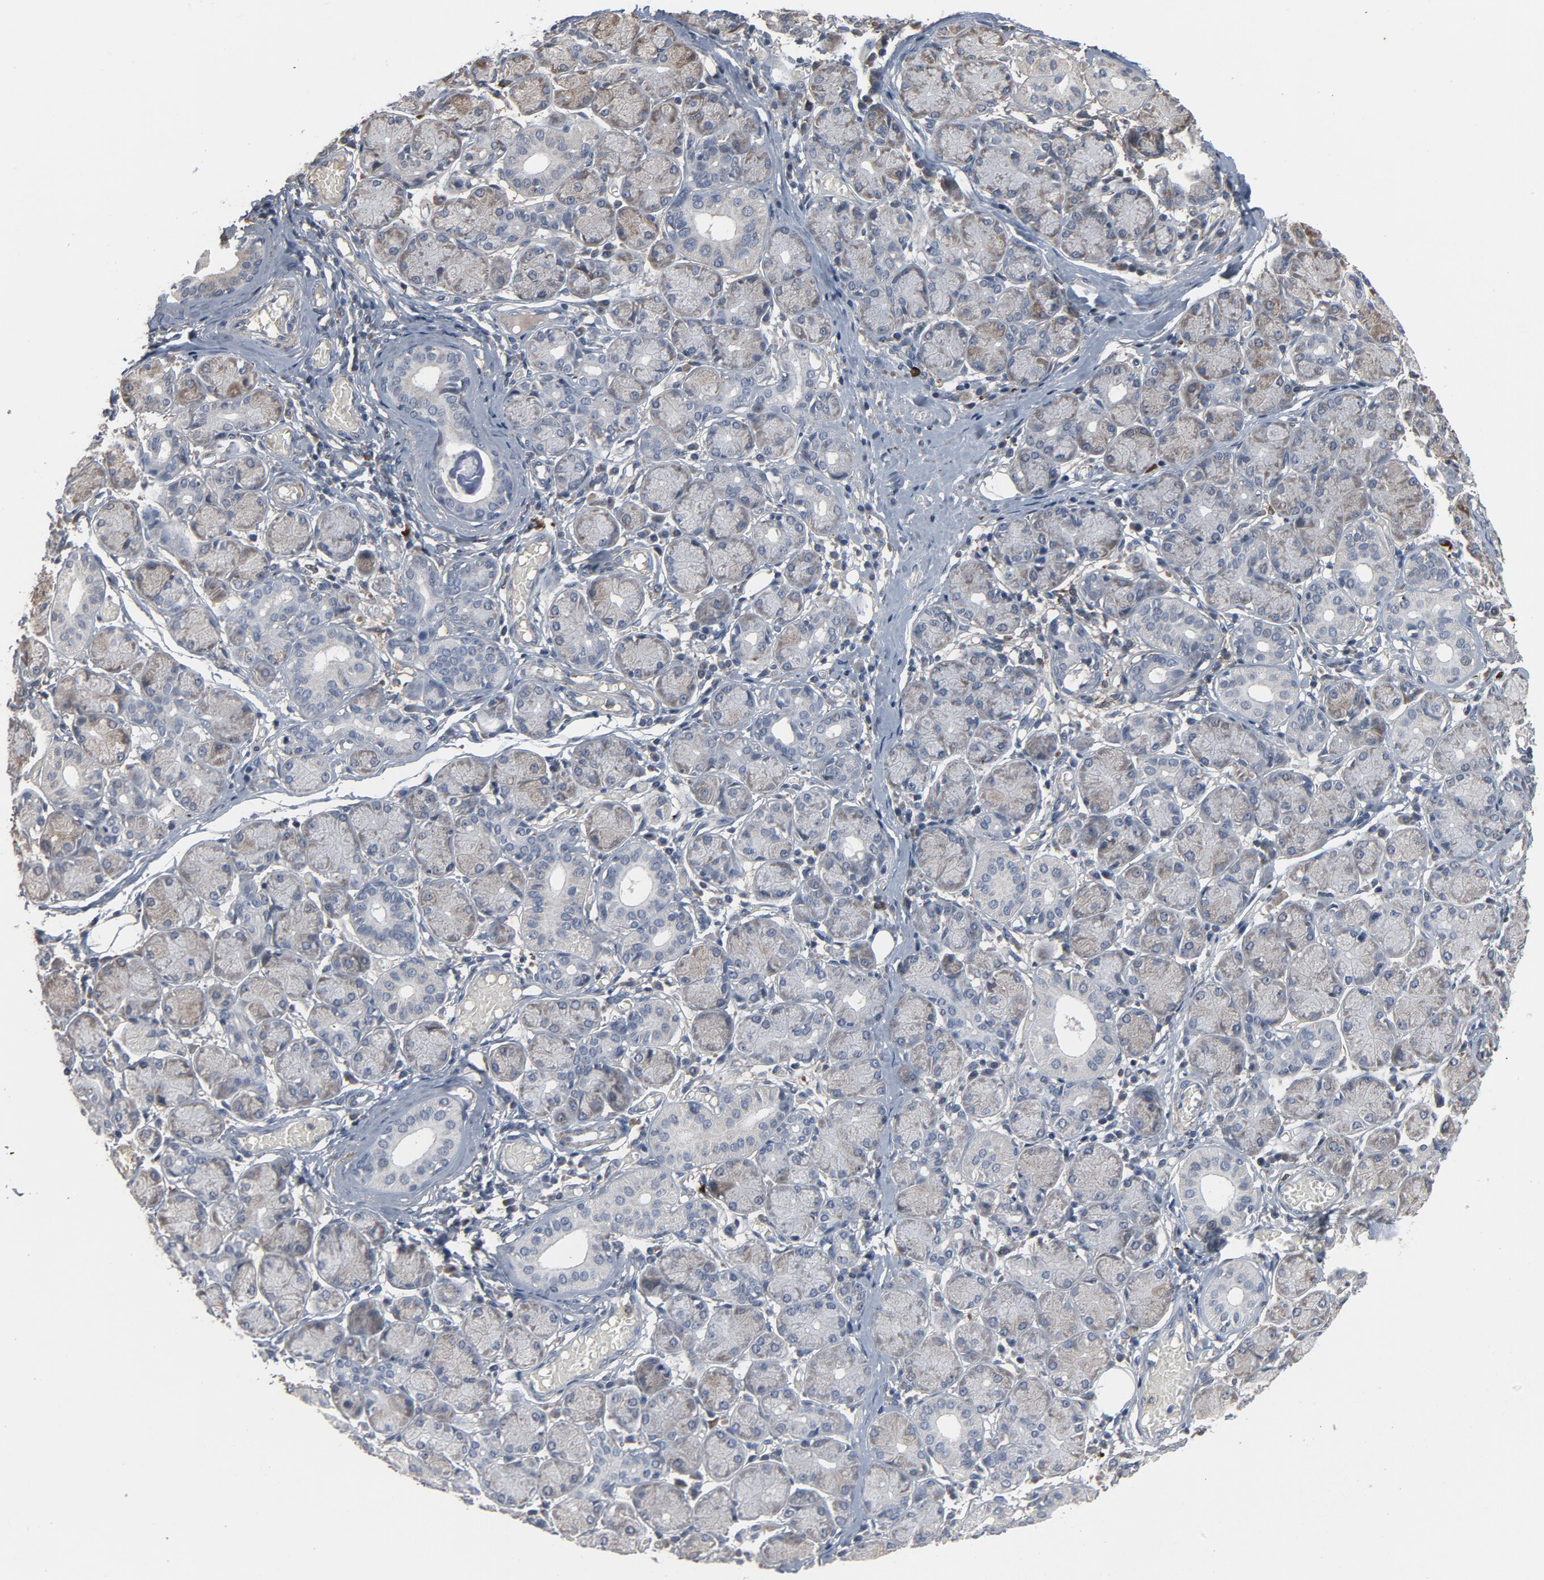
{"staining": {"intensity": "weak", "quantity": "25%-75%", "location": "cytoplasmic/membranous"}, "tissue": "salivary gland", "cell_type": "Glandular cells", "image_type": "normal", "snomed": [{"axis": "morphology", "description": "Normal tissue, NOS"}, {"axis": "topography", "description": "Salivary gland"}], "caption": "Immunohistochemical staining of benign salivary gland exhibits low levels of weak cytoplasmic/membranous staining in about 25%-75% of glandular cells. (Stains: DAB (3,3'-diaminobenzidine) in brown, nuclei in blue, Microscopy: brightfield microscopy at high magnification).", "gene": "PDZD4", "patient": {"sex": "female", "age": 24}}